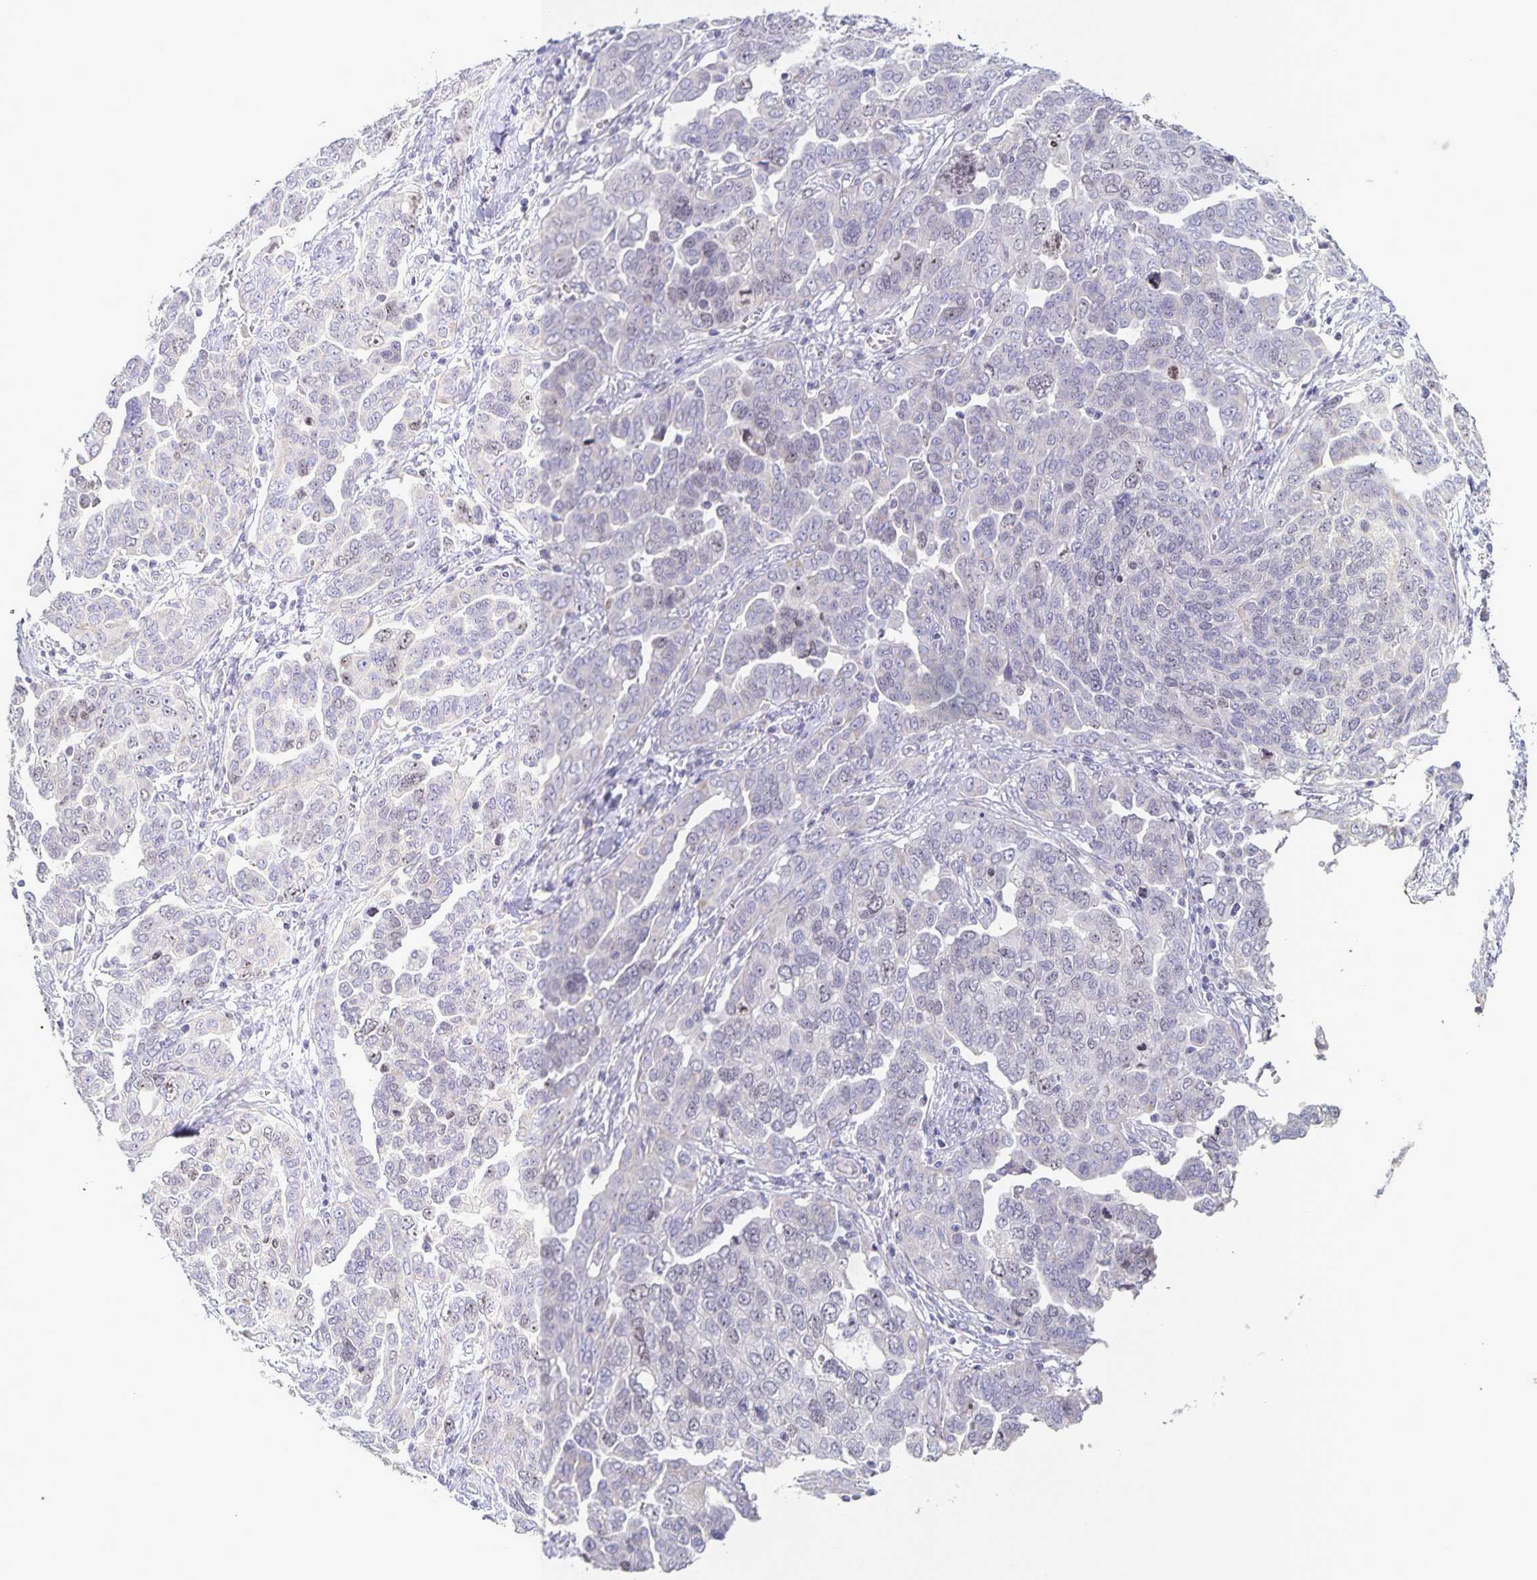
{"staining": {"intensity": "negative", "quantity": "none", "location": "none"}, "tissue": "ovarian cancer", "cell_type": "Tumor cells", "image_type": "cancer", "snomed": [{"axis": "morphology", "description": "Cystadenocarcinoma, serous, NOS"}, {"axis": "topography", "description": "Ovary"}], "caption": "An image of human serous cystadenocarcinoma (ovarian) is negative for staining in tumor cells.", "gene": "CENPH", "patient": {"sex": "female", "age": 59}}